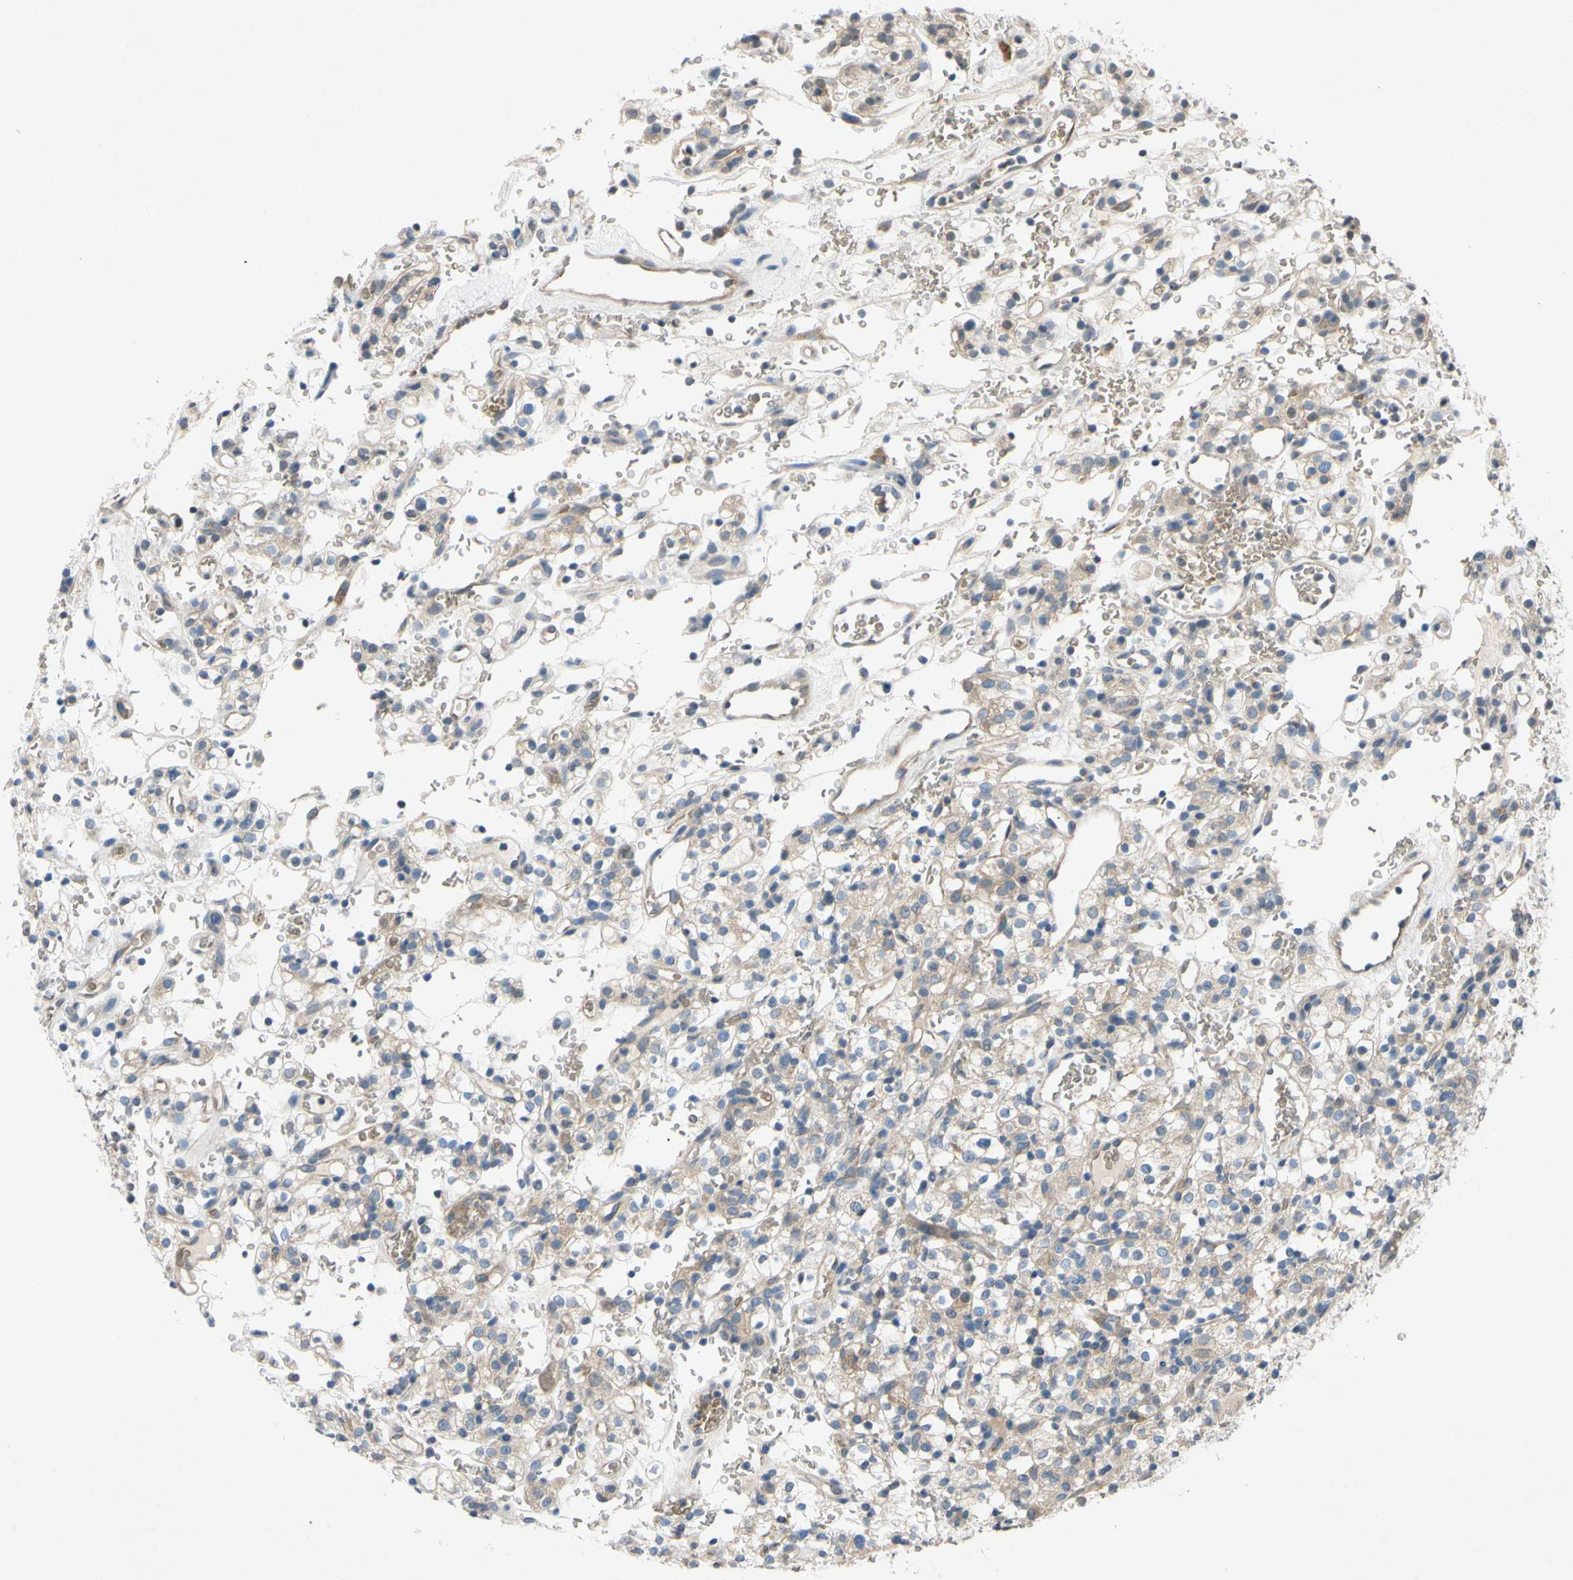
{"staining": {"intensity": "weak", "quantity": ">75%", "location": "cytoplasmic/membranous"}, "tissue": "renal cancer", "cell_type": "Tumor cells", "image_type": "cancer", "snomed": [{"axis": "morphology", "description": "Normal tissue, NOS"}, {"axis": "morphology", "description": "Adenocarcinoma, NOS"}, {"axis": "topography", "description": "Kidney"}], "caption": "DAB (3,3'-diaminobenzidine) immunohistochemical staining of human renal cancer (adenocarcinoma) shows weak cytoplasmic/membranous protein expression in about >75% of tumor cells.", "gene": "ADD2", "patient": {"sex": "female", "age": 72}}